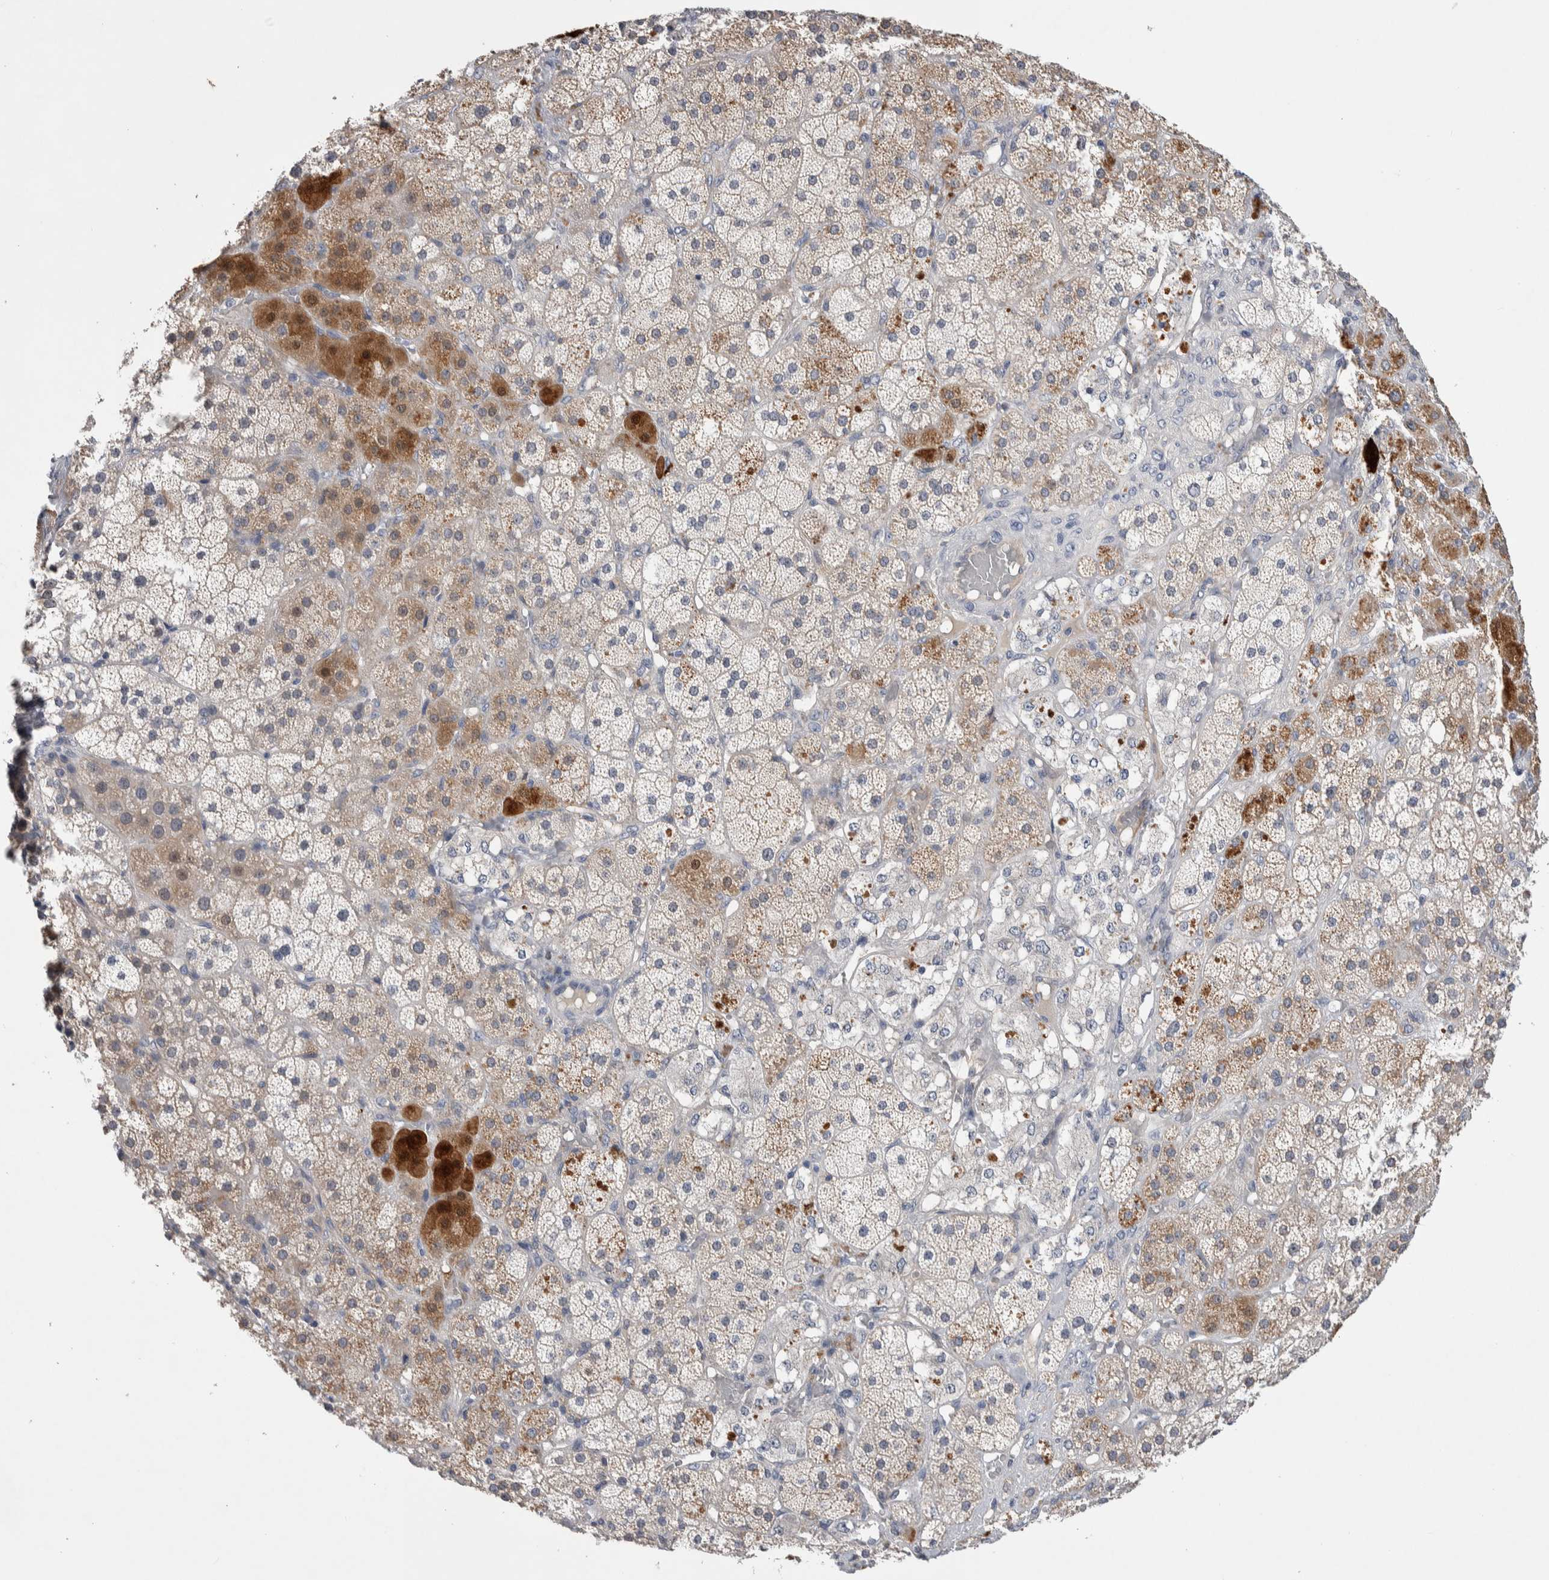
{"staining": {"intensity": "moderate", "quantity": "<25%", "location": "cytoplasmic/membranous"}, "tissue": "adrenal gland", "cell_type": "Glandular cells", "image_type": "normal", "snomed": [{"axis": "morphology", "description": "Normal tissue, NOS"}, {"axis": "topography", "description": "Adrenal gland"}], "caption": "Approximately <25% of glandular cells in unremarkable human adrenal gland demonstrate moderate cytoplasmic/membranous protein staining as visualized by brown immunohistochemical staining.", "gene": "CEP131", "patient": {"sex": "male", "age": 57}}